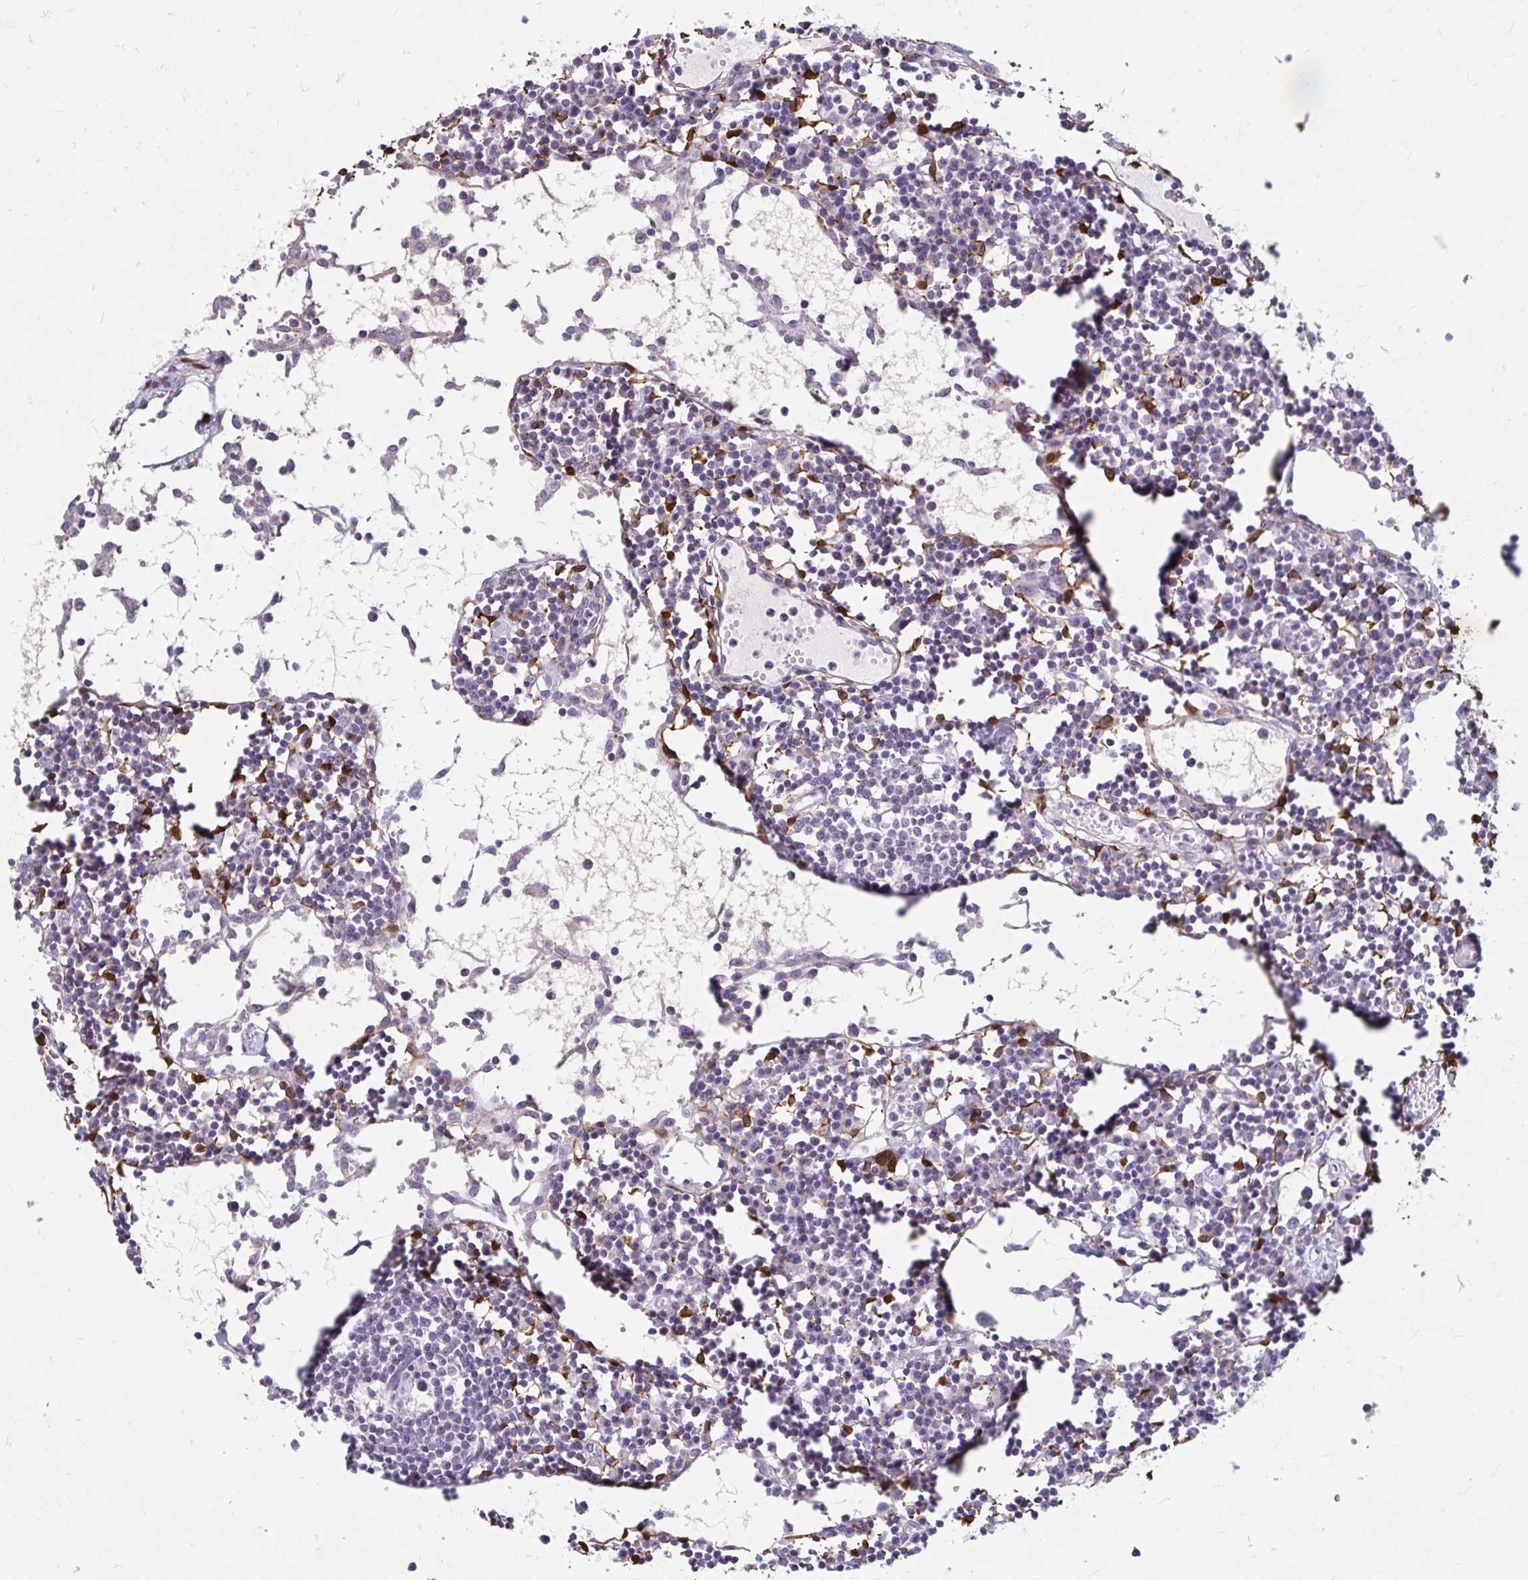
{"staining": {"intensity": "negative", "quantity": "none", "location": "none"}, "tissue": "lymph node", "cell_type": "Germinal center cells", "image_type": "normal", "snomed": [{"axis": "morphology", "description": "Normal tissue, NOS"}, {"axis": "topography", "description": "Lymph node"}], "caption": "Immunohistochemistry (IHC) photomicrograph of unremarkable human lymph node stained for a protein (brown), which displays no expression in germinal center cells.", "gene": "ADH1A", "patient": {"sex": "female", "age": 78}}